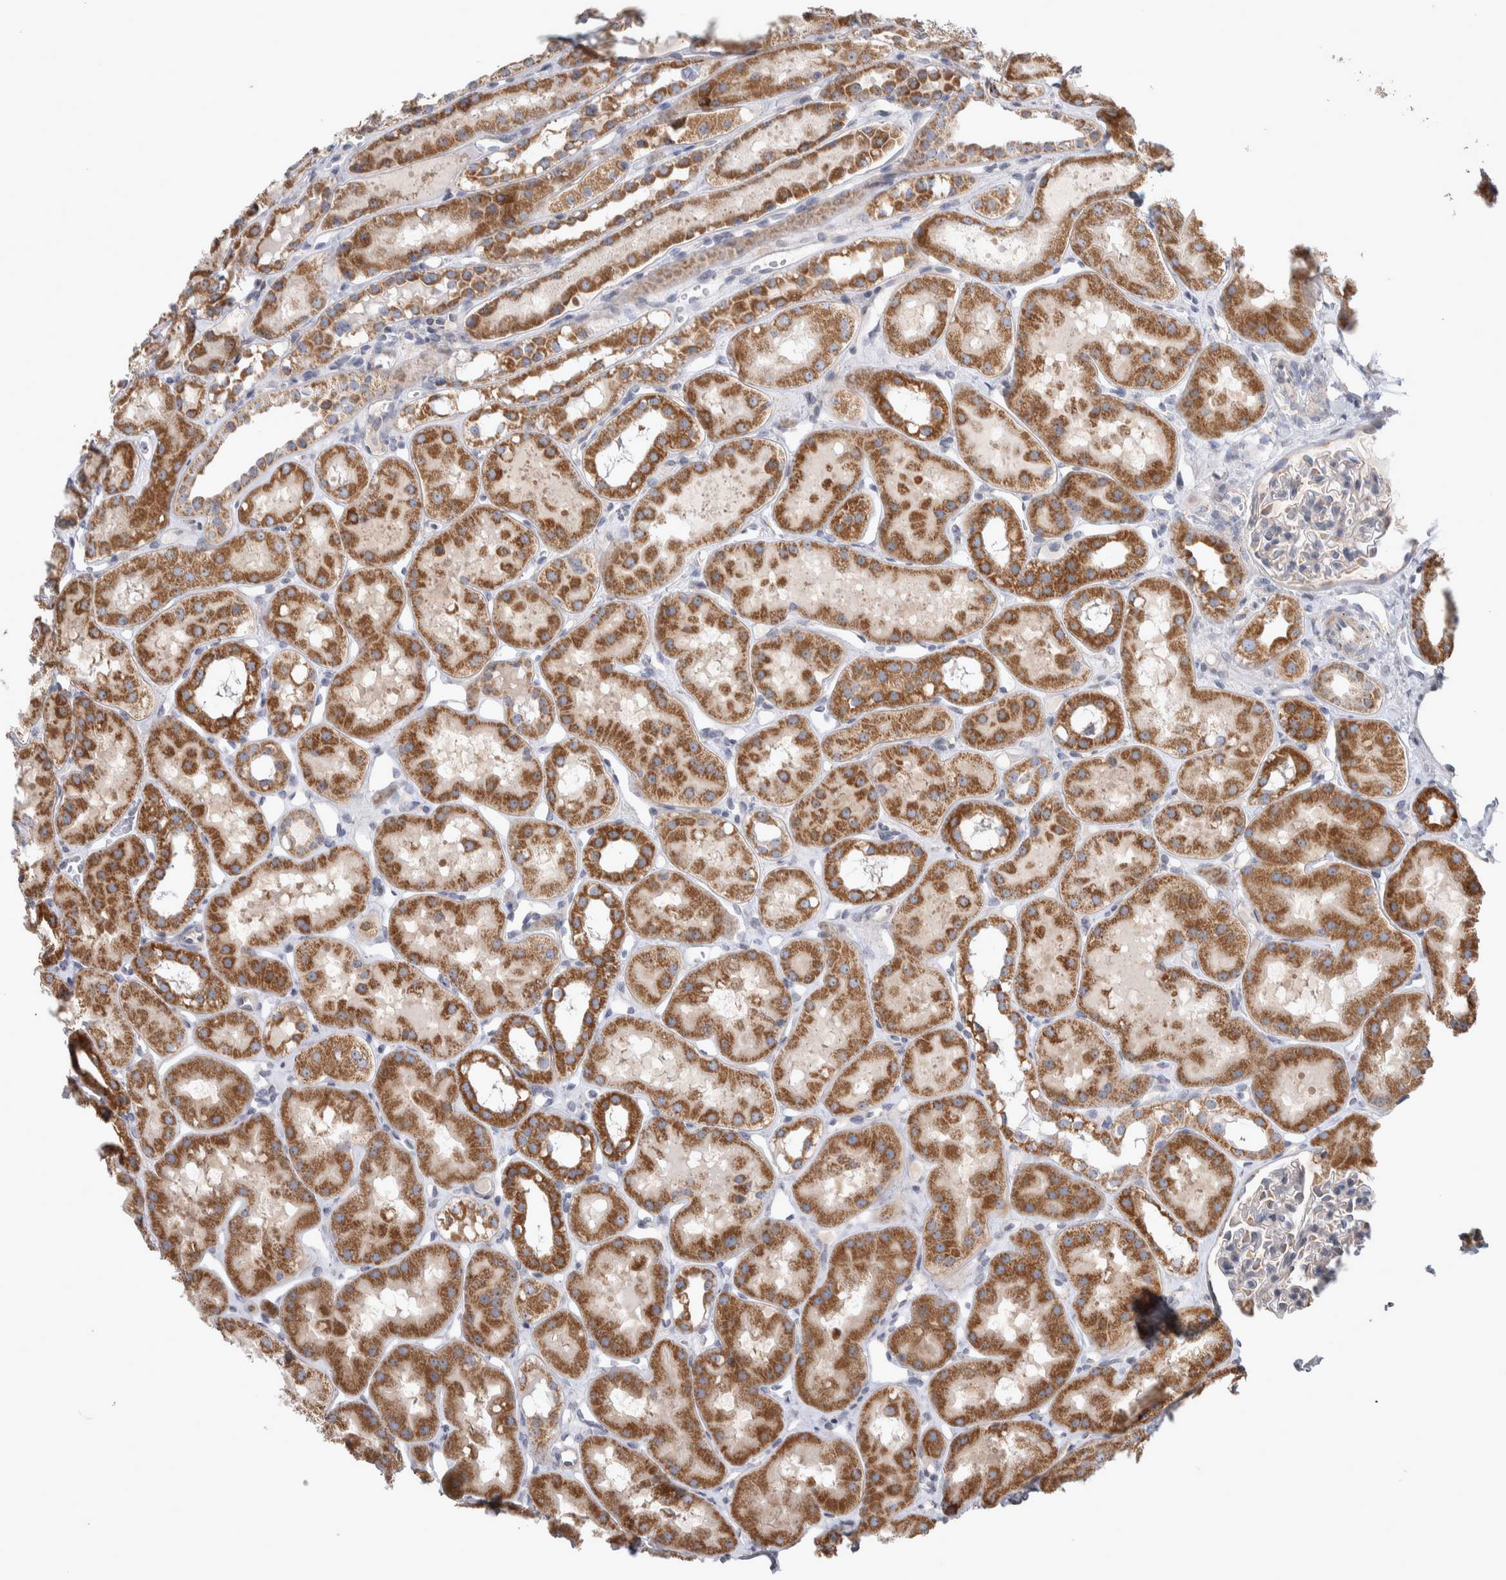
{"staining": {"intensity": "negative", "quantity": "none", "location": "none"}, "tissue": "kidney", "cell_type": "Cells in glomeruli", "image_type": "normal", "snomed": [{"axis": "morphology", "description": "Normal tissue, NOS"}, {"axis": "topography", "description": "Kidney"}], "caption": "DAB immunohistochemical staining of benign human kidney exhibits no significant staining in cells in glomeruli.", "gene": "SCO1", "patient": {"sex": "male", "age": 16}}